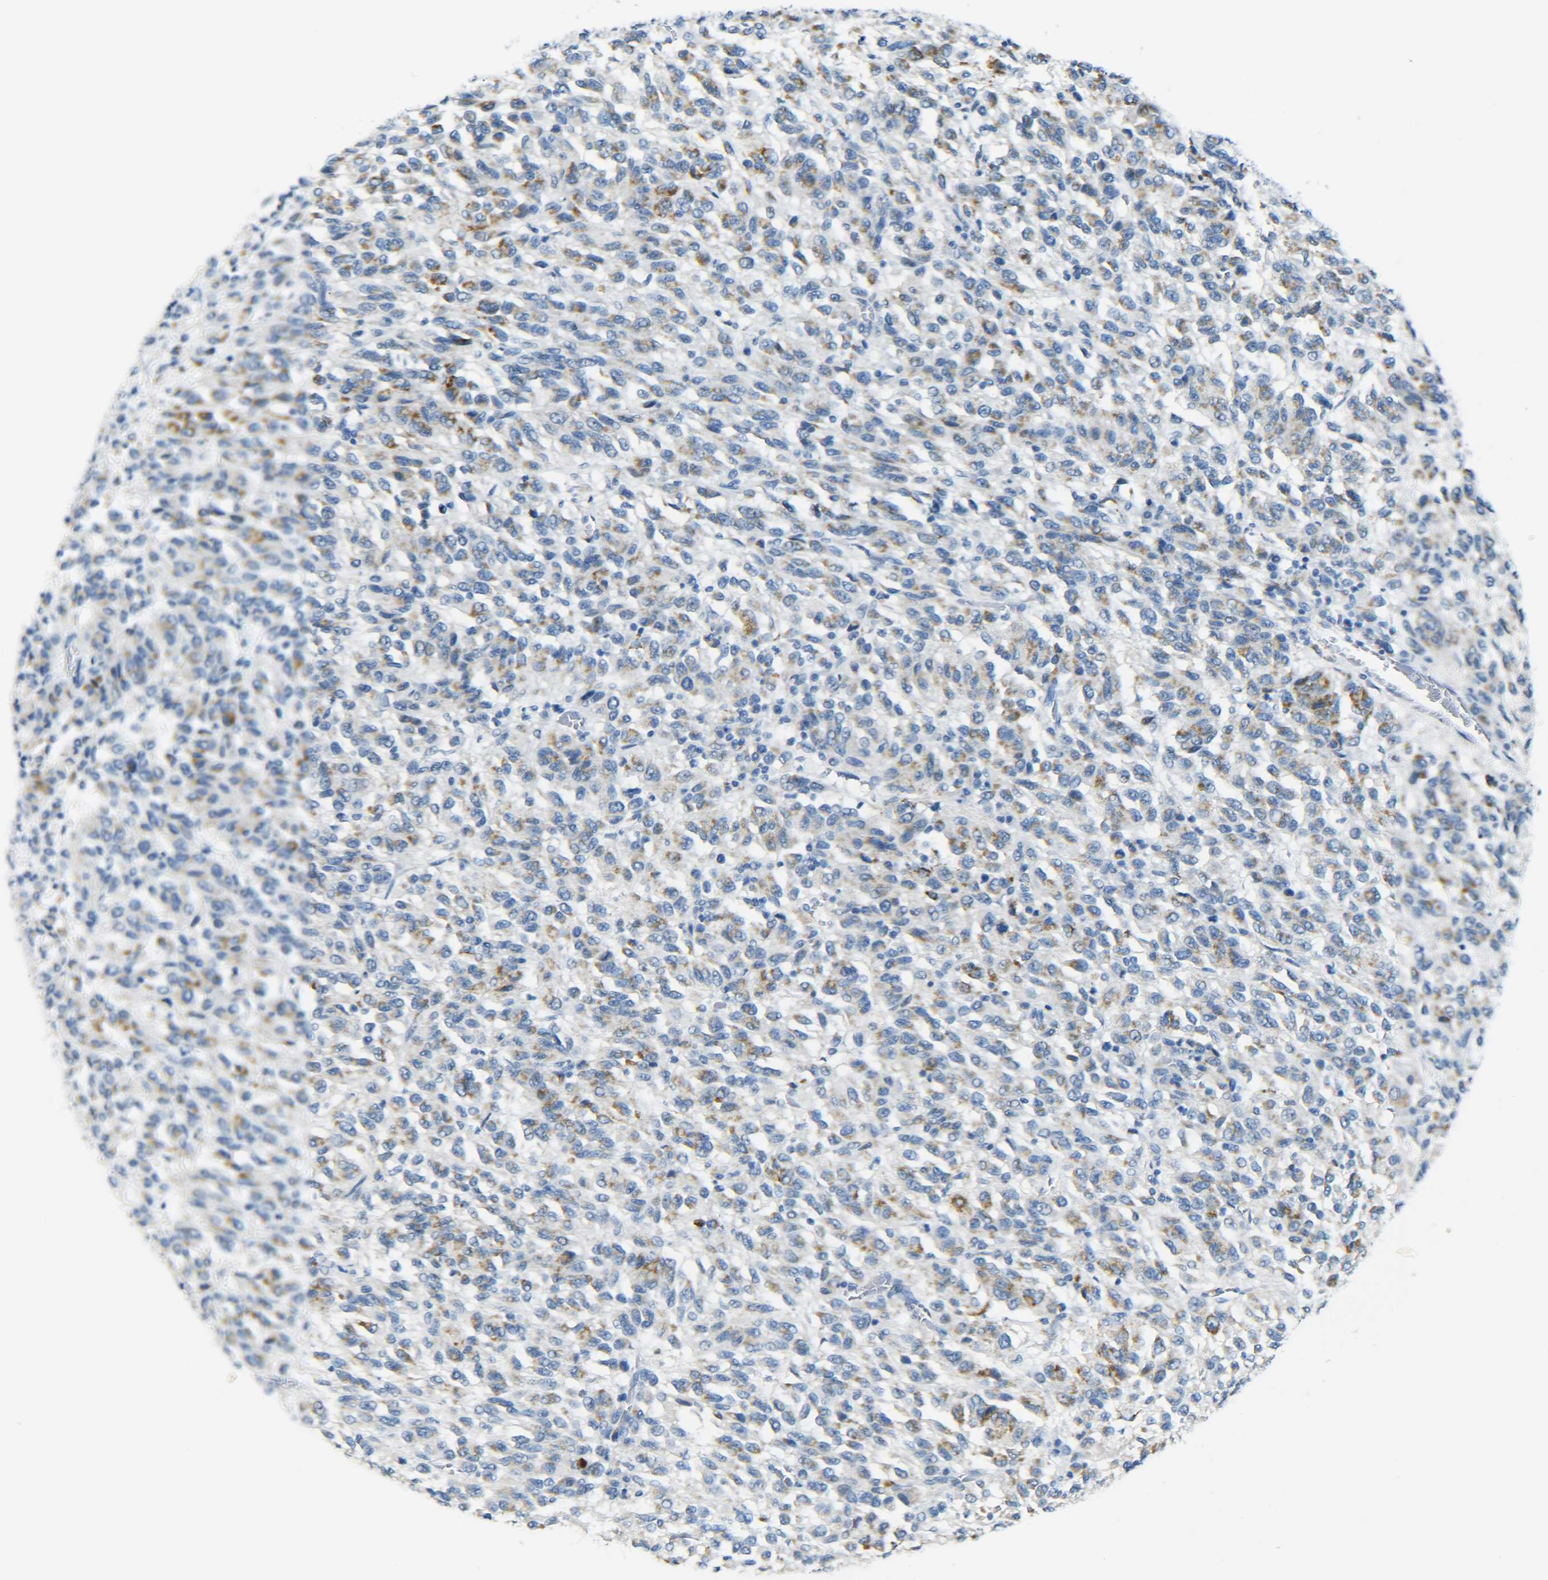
{"staining": {"intensity": "moderate", "quantity": "25%-75%", "location": "cytoplasmic/membranous"}, "tissue": "melanoma", "cell_type": "Tumor cells", "image_type": "cancer", "snomed": [{"axis": "morphology", "description": "Malignant melanoma, Metastatic site"}, {"axis": "topography", "description": "Lung"}], "caption": "Malignant melanoma (metastatic site) tissue demonstrates moderate cytoplasmic/membranous staining in approximately 25%-75% of tumor cells, visualized by immunohistochemistry.", "gene": "C15orf48", "patient": {"sex": "male", "age": 64}}